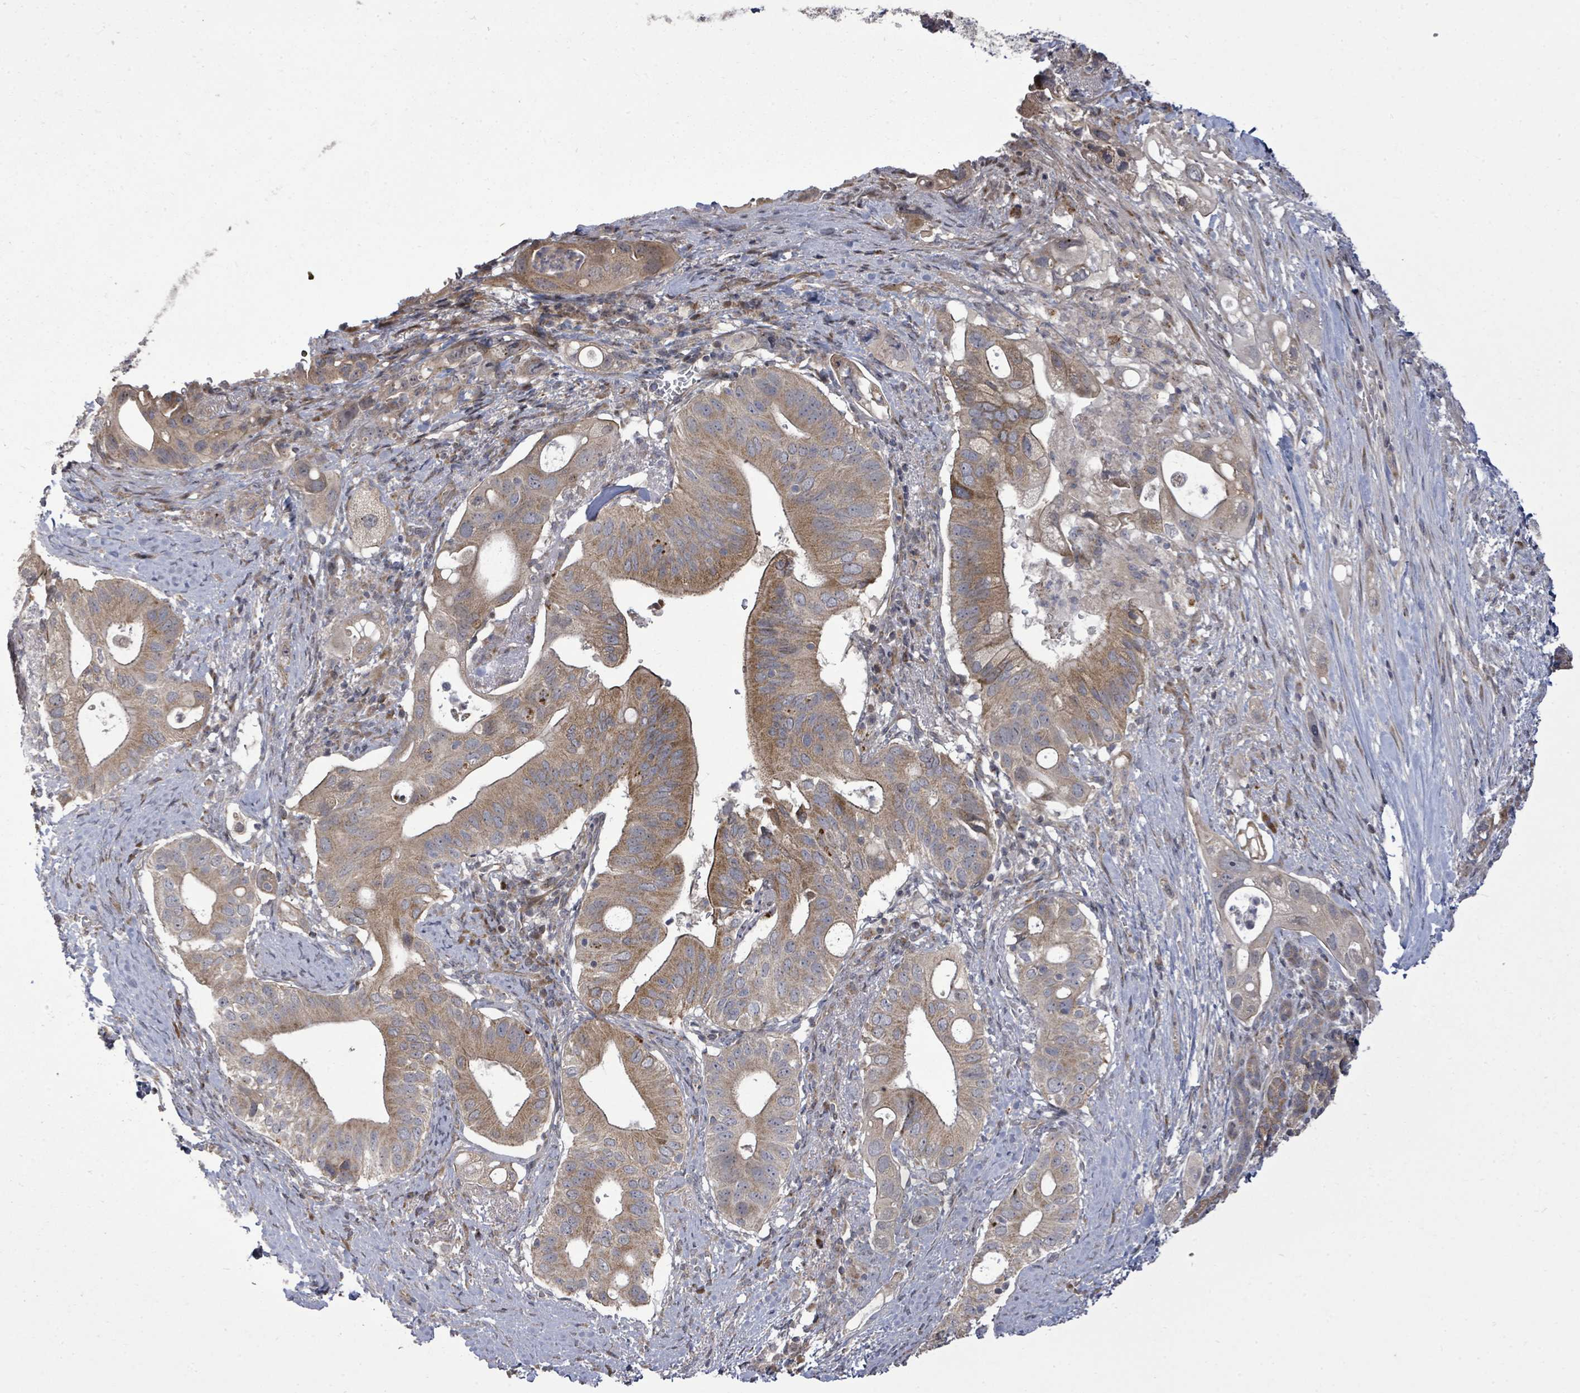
{"staining": {"intensity": "moderate", "quantity": ">75%", "location": "cytoplasmic/membranous"}, "tissue": "pancreatic cancer", "cell_type": "Tumor cells", "image_type": "cancer", "snomed": [{"axis": "morphology", "description": "Adenocarcinoma, NOS"}, {"axis": "topography", "description": "Pancreas"}], "caption": "Immunohistochemical staining of adenocarcinoma (pancreatic) displays moderate cytoplasmic/membranous protein positivity in approximately >75% of tumor cells.", "gene": "KRTAP27-1", "patient": {"sex": "female", "age": 72}}